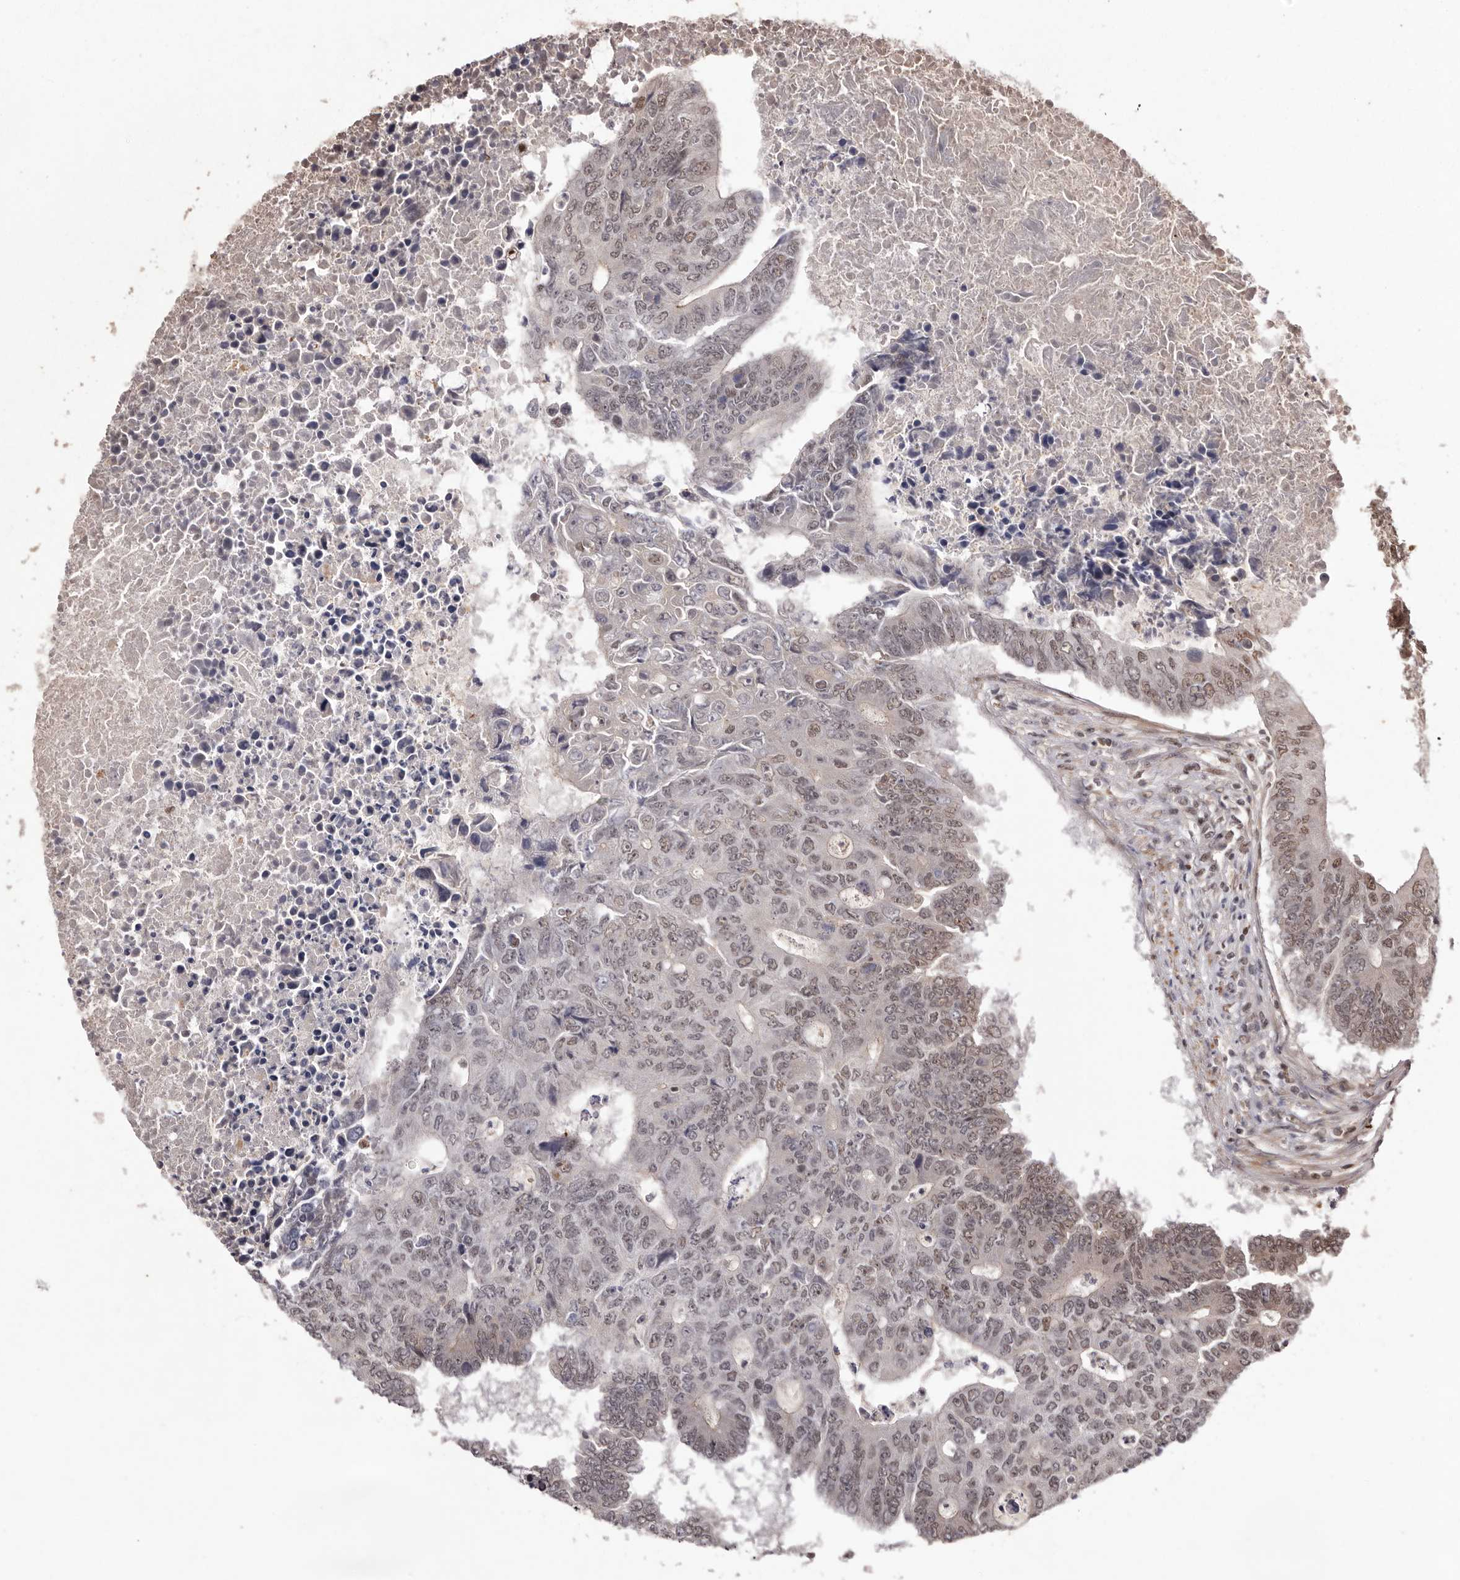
{"staining": {"intensity": "weak", "quantity": "25%-75%", "location": "nuclear"}, "tissue": "colorectal cancer", "cell_type": "Tumor cells", "image_type": "cancer", "snomed": [{"axis": "morphology", "description": "Adenocarcinoma, NOS"}, {"axis": "topography", "description": "Colon"}], "caption": "This is an image of immunohistochemistry staining of colorectal cancer (adenocarcinoma), which shows weak staining in the nuclear of tumor cells.", "gene": "FBXO5", "patient": {"sex": "male", "age": 87}}